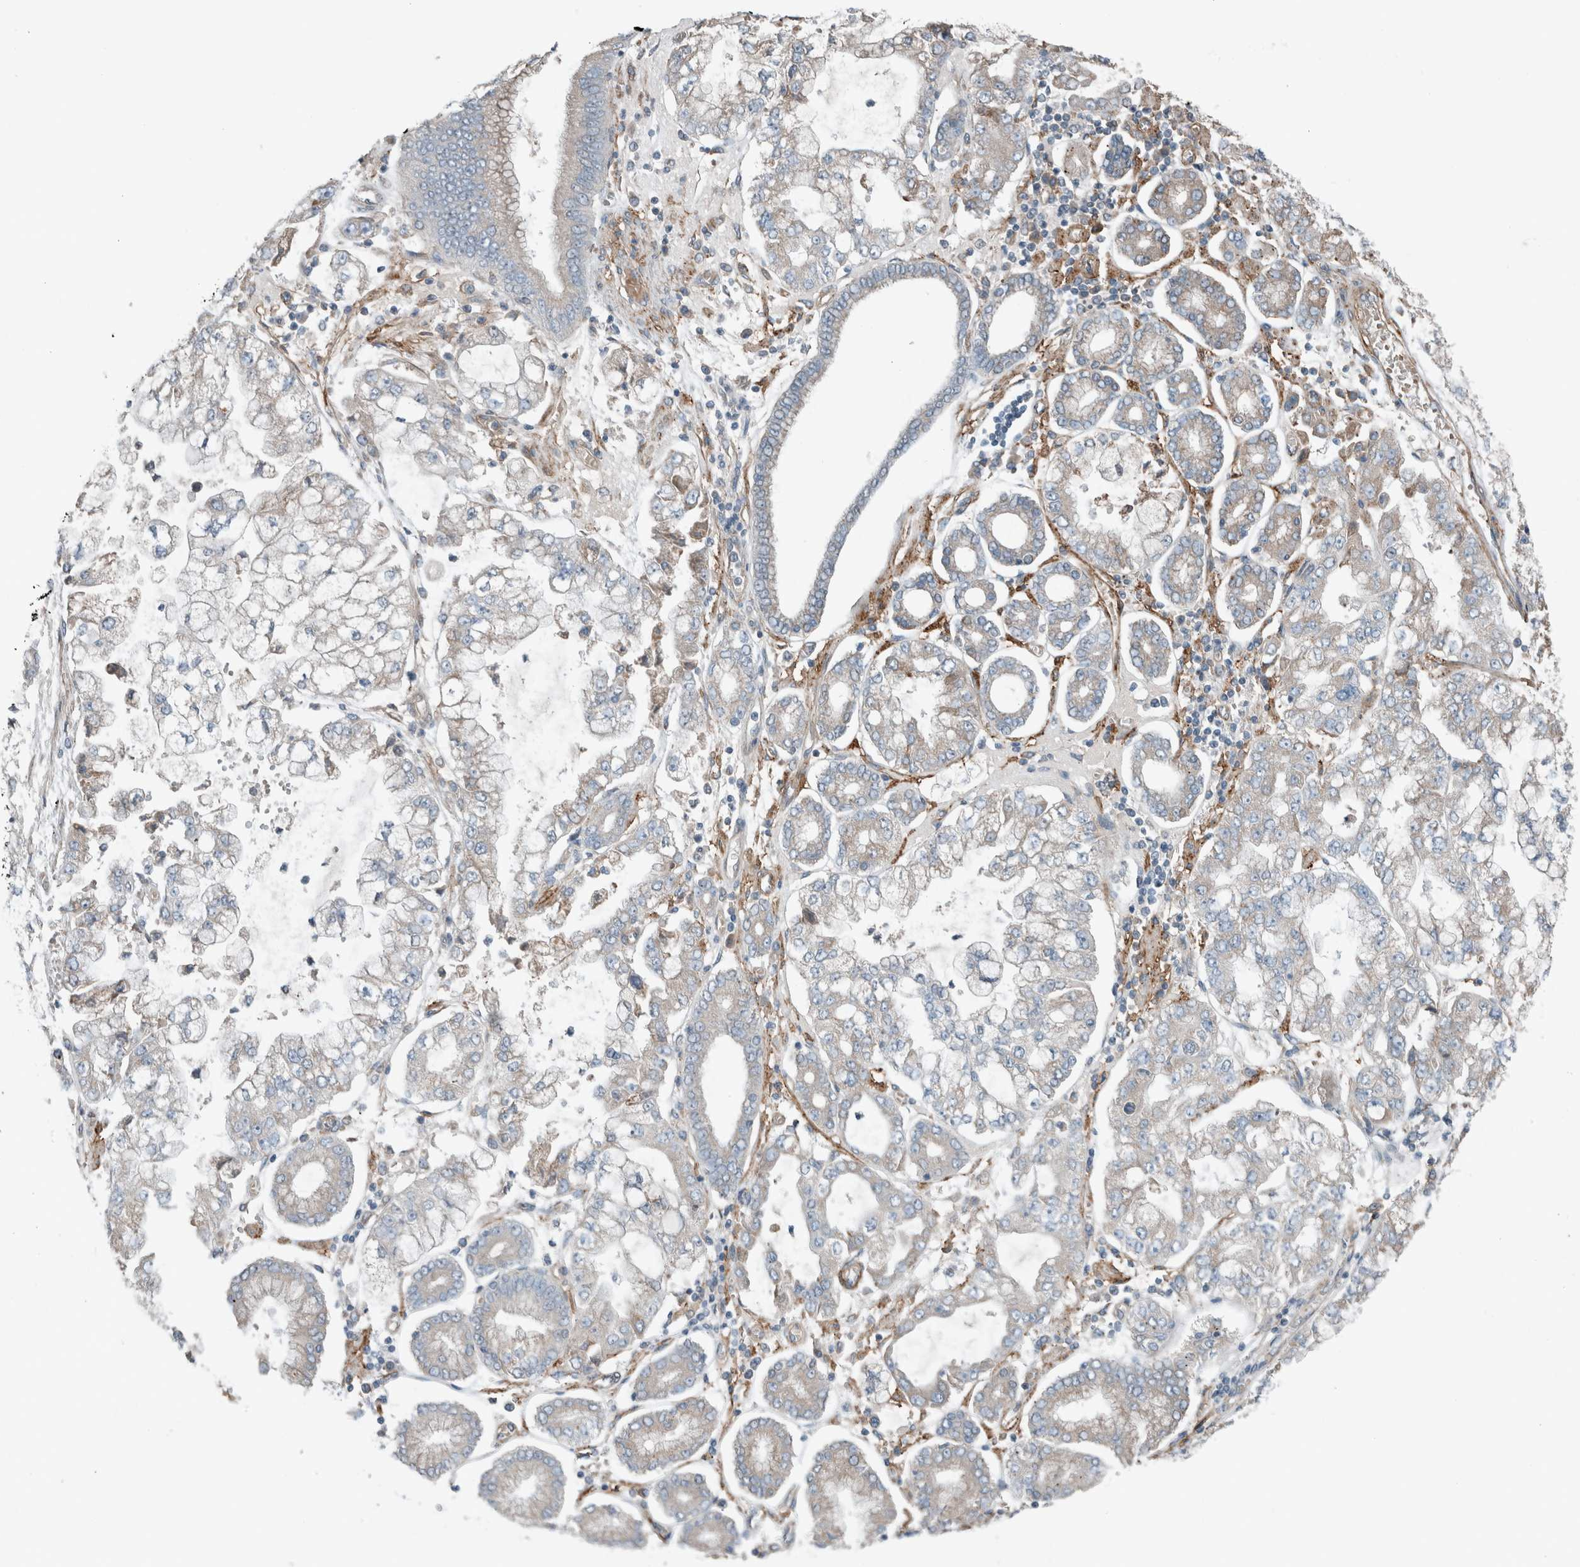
{"staining": {"intensity": "weak", "quantity": "25%-75%", "location": "cytoplasmic/membranous"}, "tissue": "stomach cancer", "cell_type": "Tumor cells", "image_type": "cancer", "snomed": [{"axis": "morphology", "description": "Adenocarcinoma, NOS"}, {"axis": "topography", "description": "Stomach"}], "caption": "A low amount of weak cytoplasmic/membranous positivity is identified in about 25%-75% of tumor cells in adenocarcinoma (stomach) tissue. Nuclei are stained in blue.", "gene": "JADE2", "patient": {"sex": "male", "age": 76}}